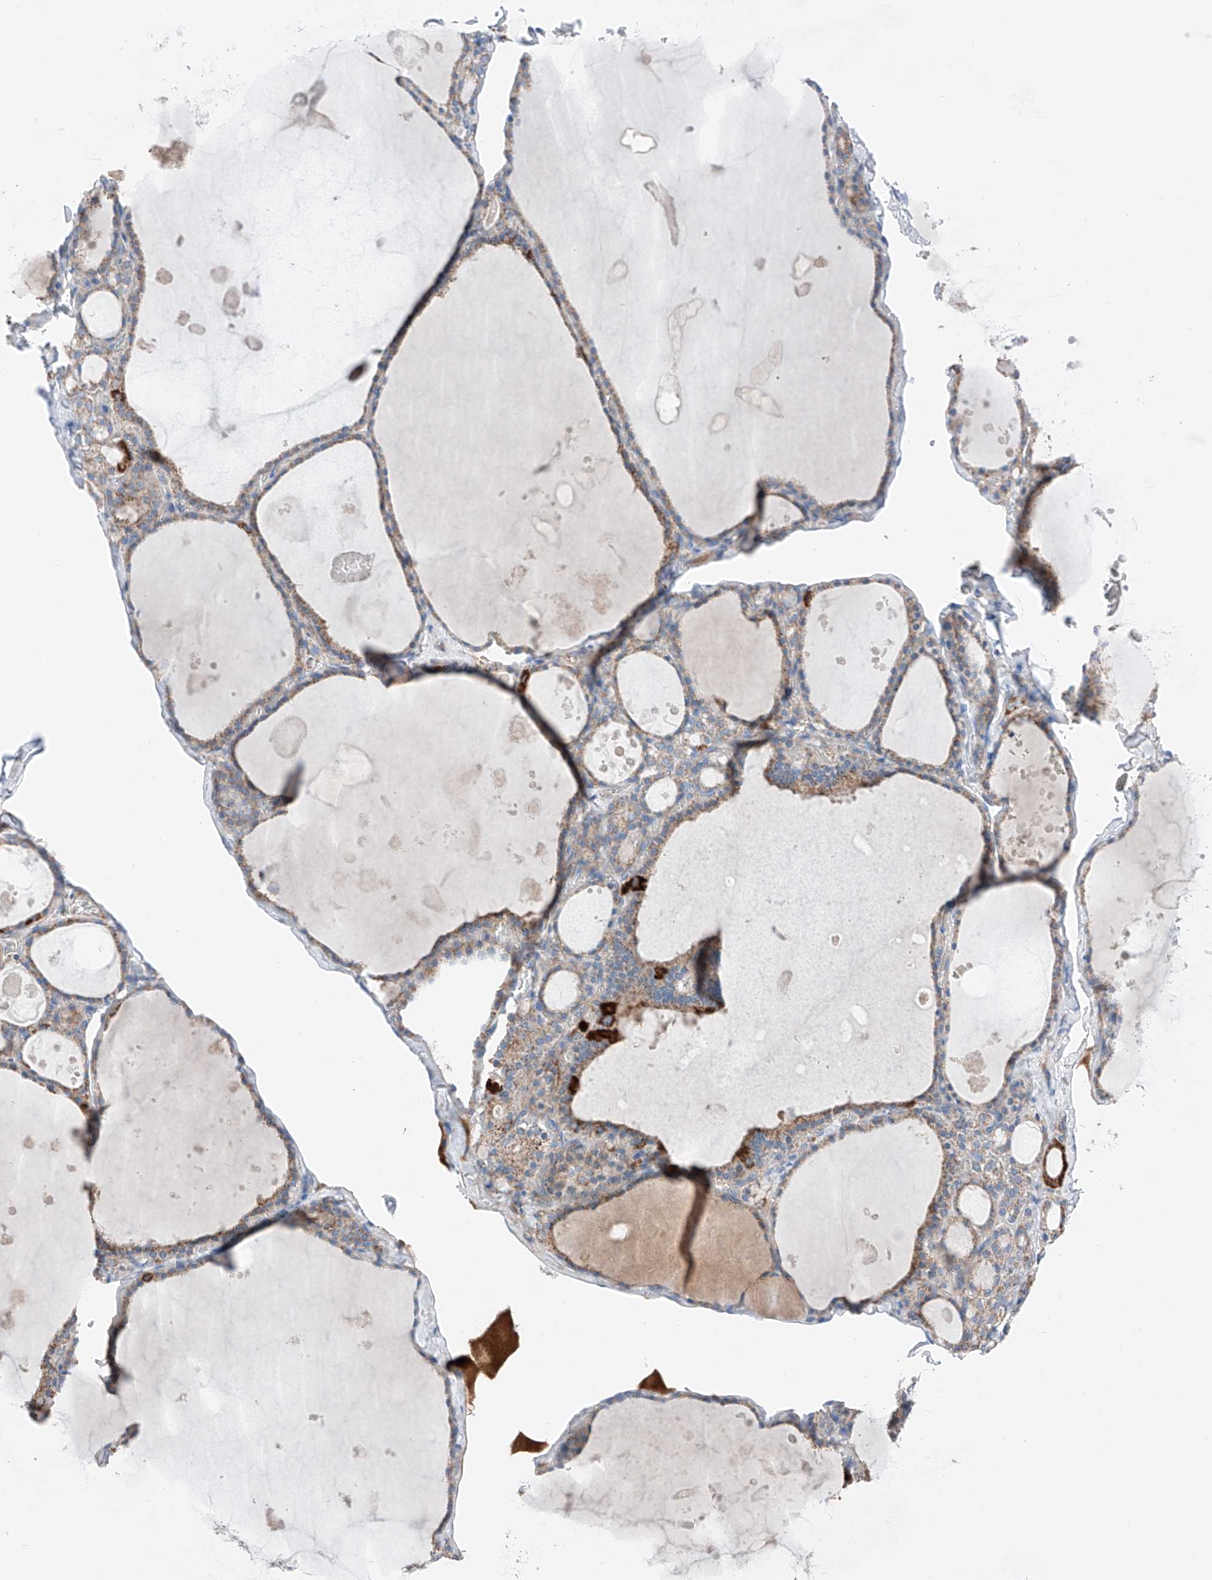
{"staining": {"intensity": "moderate", "quantity": "25%-75%", "location": "cytoplasmic/membranous"}, "tissue": "thyroid gland", "cell_type": "Glandular cells", "image_type": "normal", "snomed": [{"axis": "morphology", "description": "Normal tissue, NOS"}, {"axis": "topography", "description": "Thyroid gland"}], "caption": "The photomicrograph displays staining of unremarkable thyroid gland, revealing moderate cytoplasmic/membranous protein staining (brown color) within glandular cells.", "gene": "MRAP", "patient": {"sex": "male", "age": 56}}